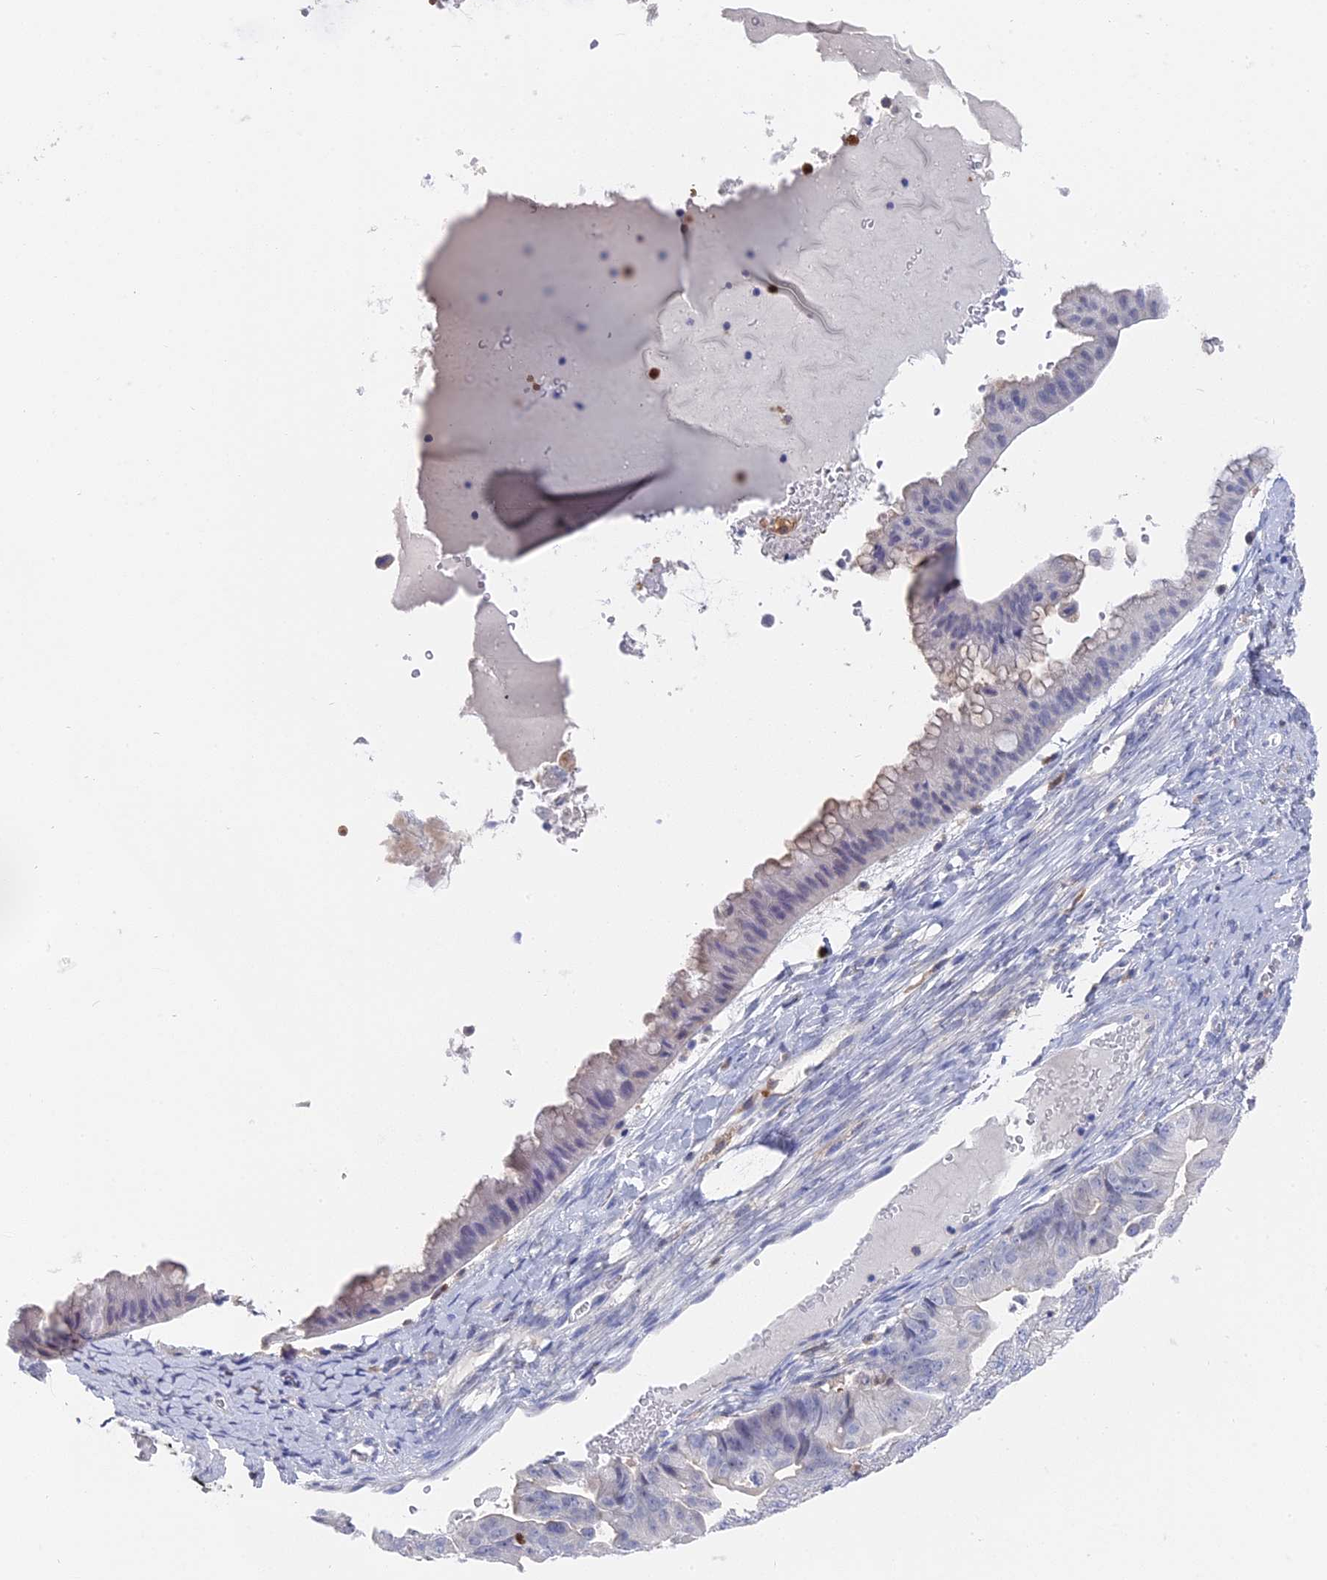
{"staining": {"intensity": "negative", "quantity": "none", "location": "none"}, "tissue": "ovarian cancer", "cell_type": "Tumor cells", "image_type": "cancer", "snomed": [{"axis": "morphology", "description": "Cystadenocarcinoma, mucinous, NOS"}, {"axis": "topography", "description": "Ovary"}], "caption": "This is an immunohistochemistry (IHC) micrograph of human ovarian mucinous cystadenocarcinoma. There is no positivity in tumor cells.", "gene": "NCF4", "patient": {"sex": "female", "age": 61}}